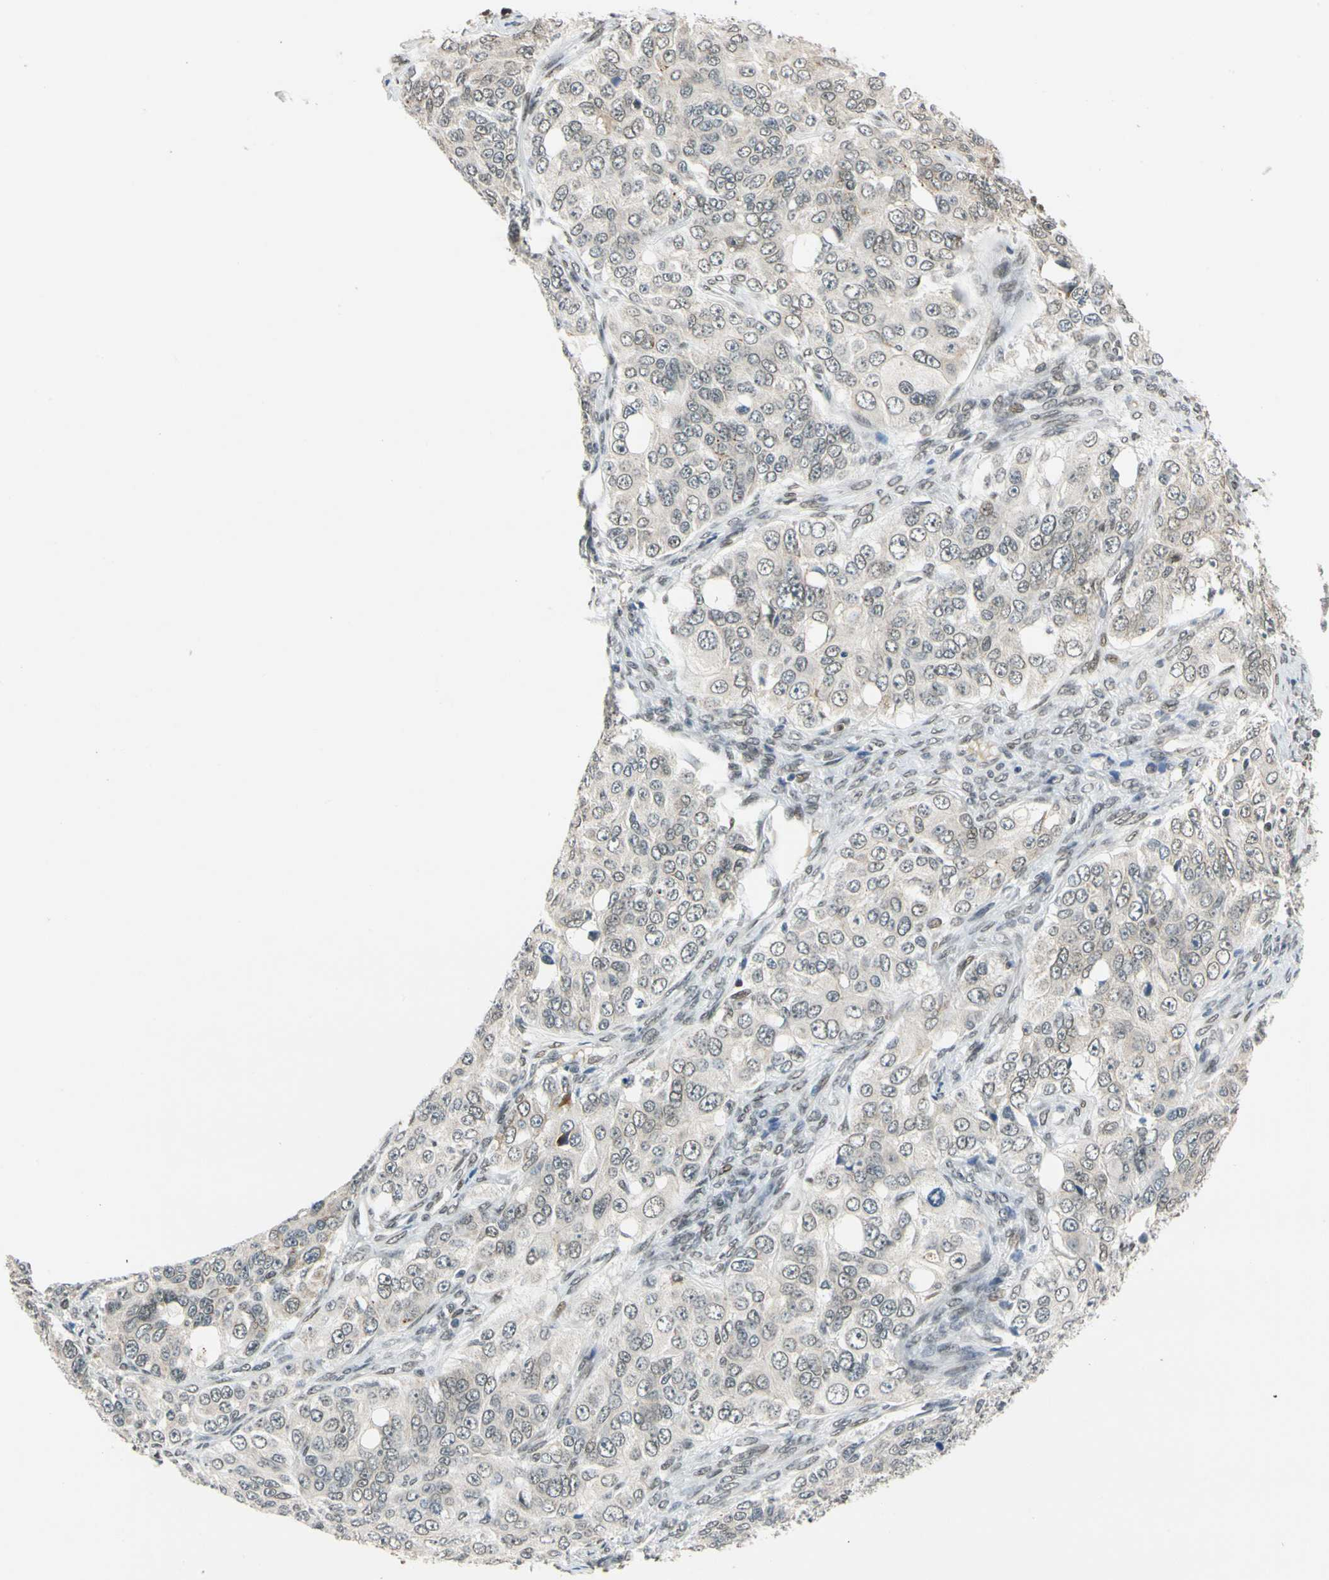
{"staining": {"intensity": "weak", "quantity": "25%-75%", "location": "cytoplasmic/membranous"}, "tissue": "ovarian cancer", "cell_type": "Tumor cells", "image_type": "cancer", "snomed": [{"axis": "morphology", "description": "Carcinoma, endometroid"}, {"axis": "topography", "description": "Ovary"}], "caption": "IHC histopathology image of human ovarian endometroid carcinoma stained for a protein (brown), which shows low levels of weak cytoplasmic/membranous staining in about 25%-75% of tumor cells.", "gene": "POGZ", "patient": {"sex": "female", "age": 51}}